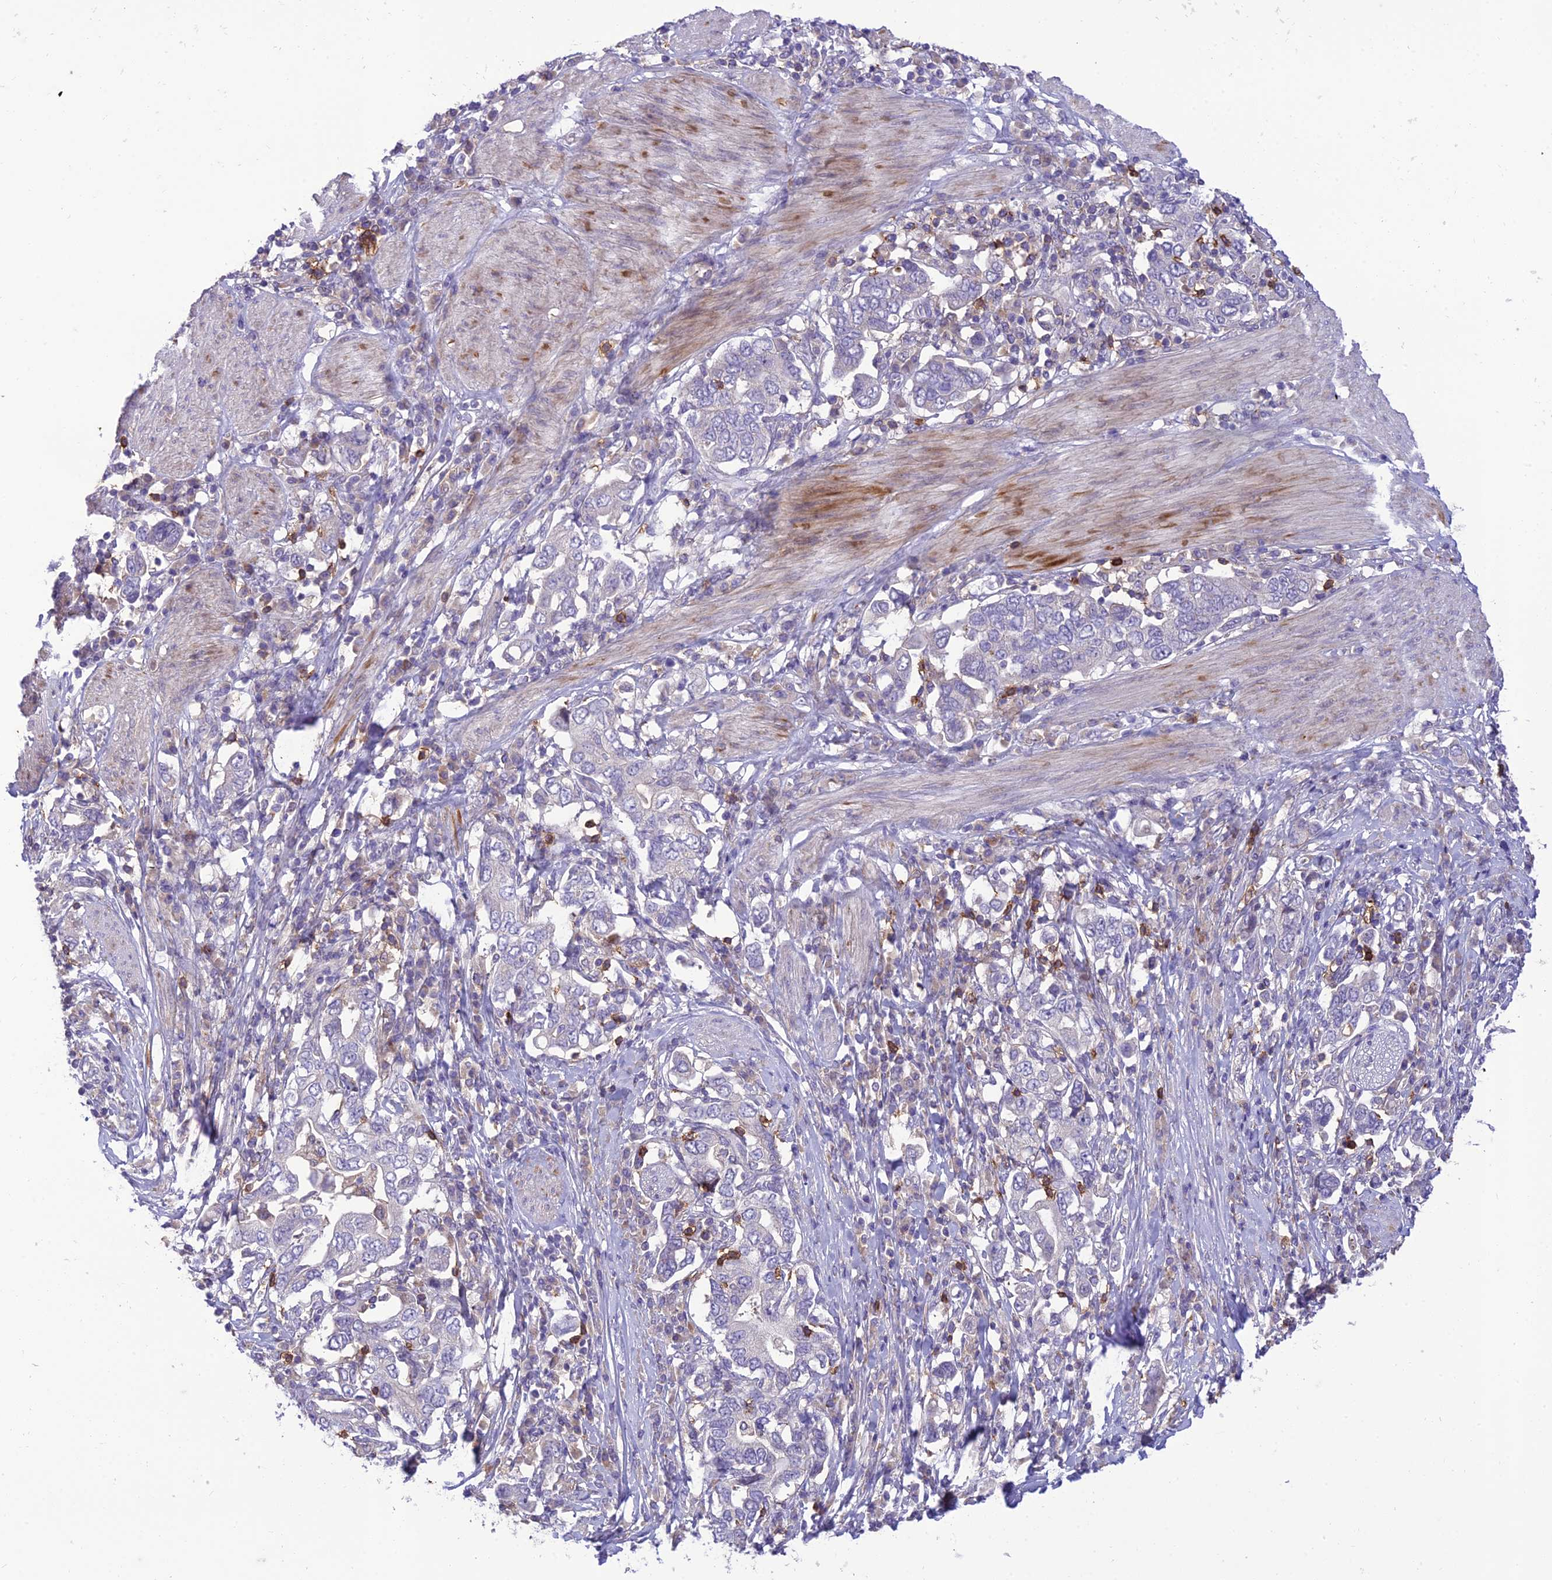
{"staining": {"intensity": "negative", "quantity": "none", "location": "none"}, "tissue": "stomach cancer", "cell_type": "Tumor cells", "image_type": "cancer", "snomed": [{"axis": "morphology", "description": "Adenocarcinoma, NOS"}, {"axis": "topography", "description": "Stomach, upper"}, {"axis": "topography", "description": "Stomach"}], "caption": "This is an immunohistochemistry micrograph of stomach cancer. There is no expression in tumor cells.", "gene": "ITGAE", "patient": {"sex": "male", "age": 62}}